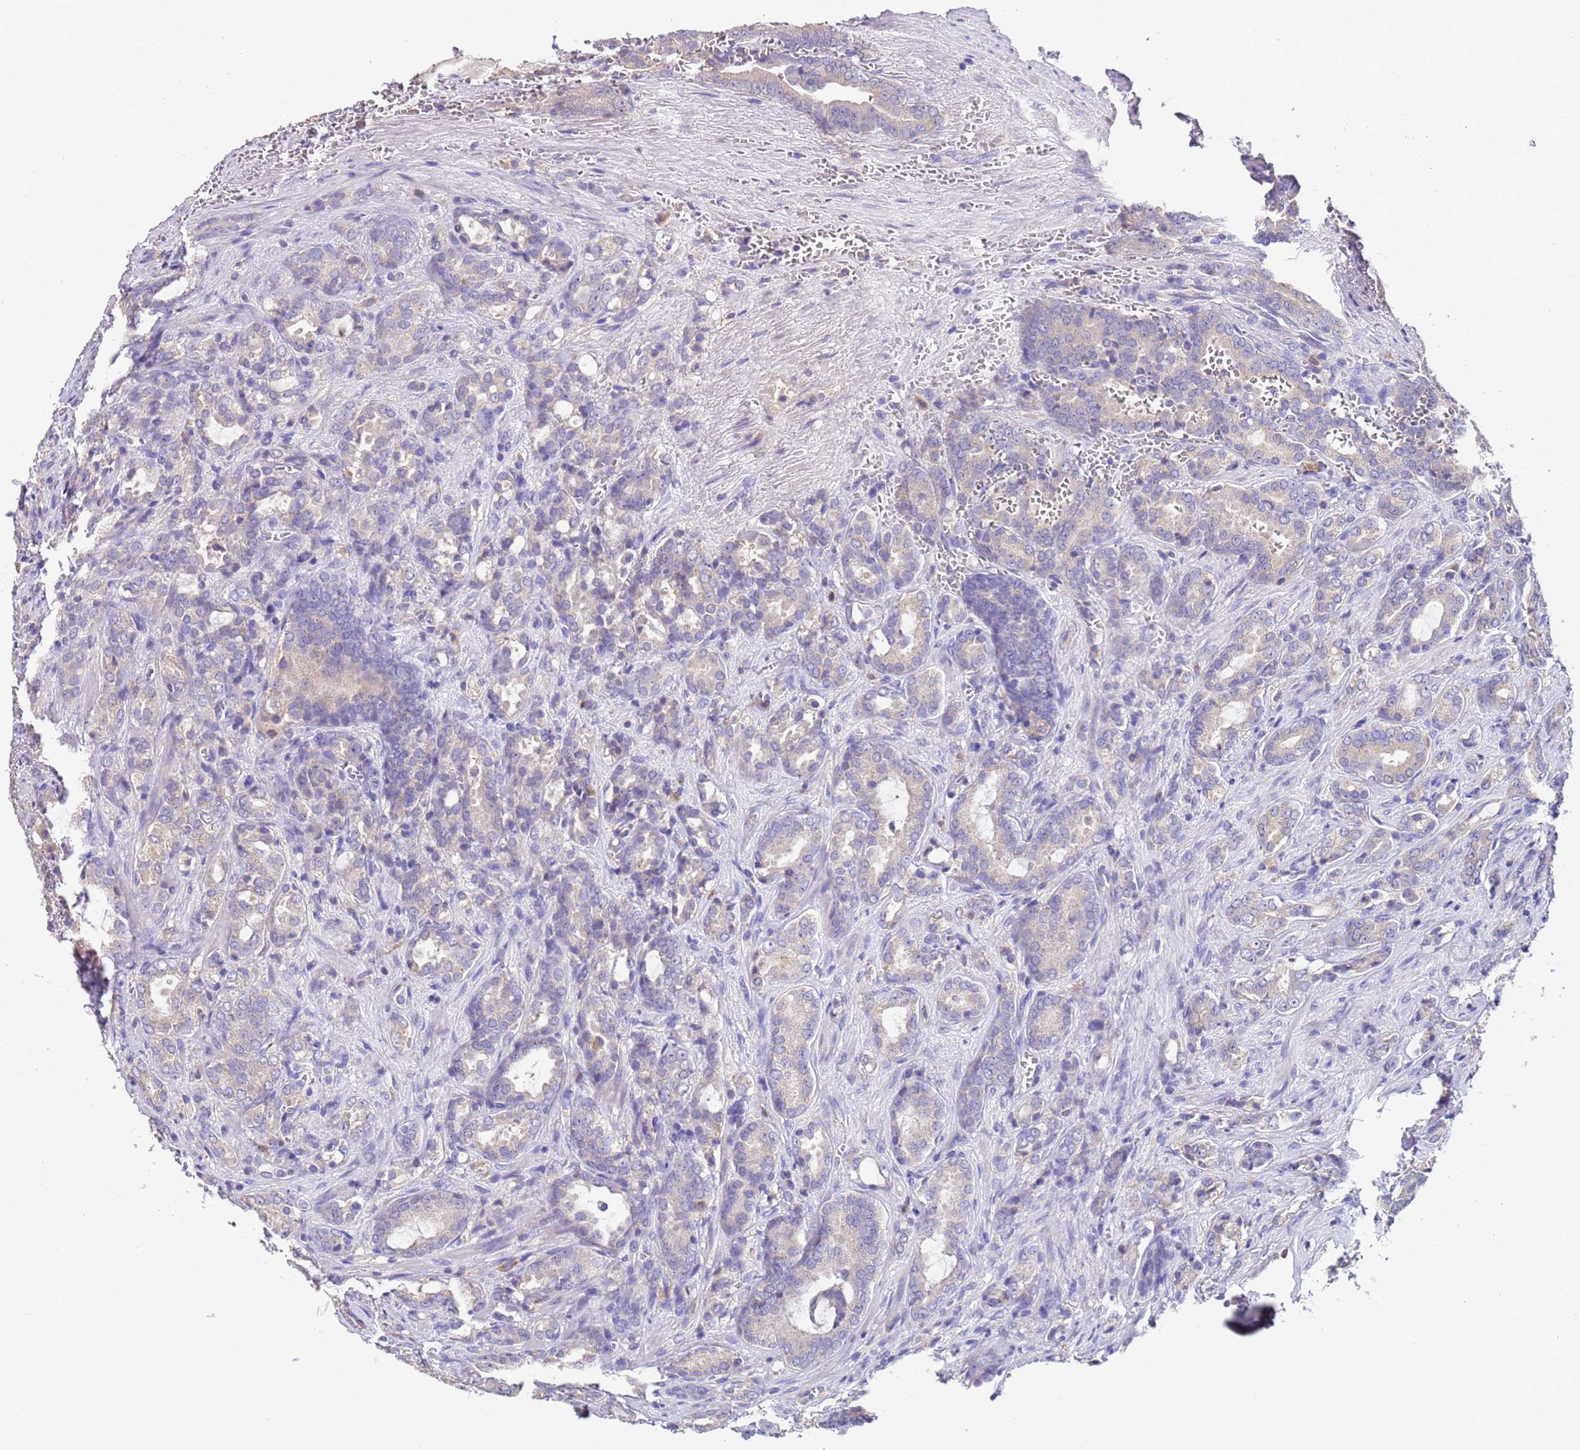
{"staining": {"intensity": "negative", "quantity": "none", "location": "none"}, "tissue": "prostate cancer", "cell_type": "Tumor cells", "image_type": "cancer", "snomed": [{"axis": "morphology", "description": "Adenocarcinoma, High grade"}, {"axis": "topography", "description": "Prostate"}], "caption": "Immunohistochemistry (IHC) image of high-grade adenocarcinoma (prostate) stained for a protein (brown), which displays no positivity in tumor cells.", "gene": "SLC24A3", "patient": {"sex": "male", "age": 72}}